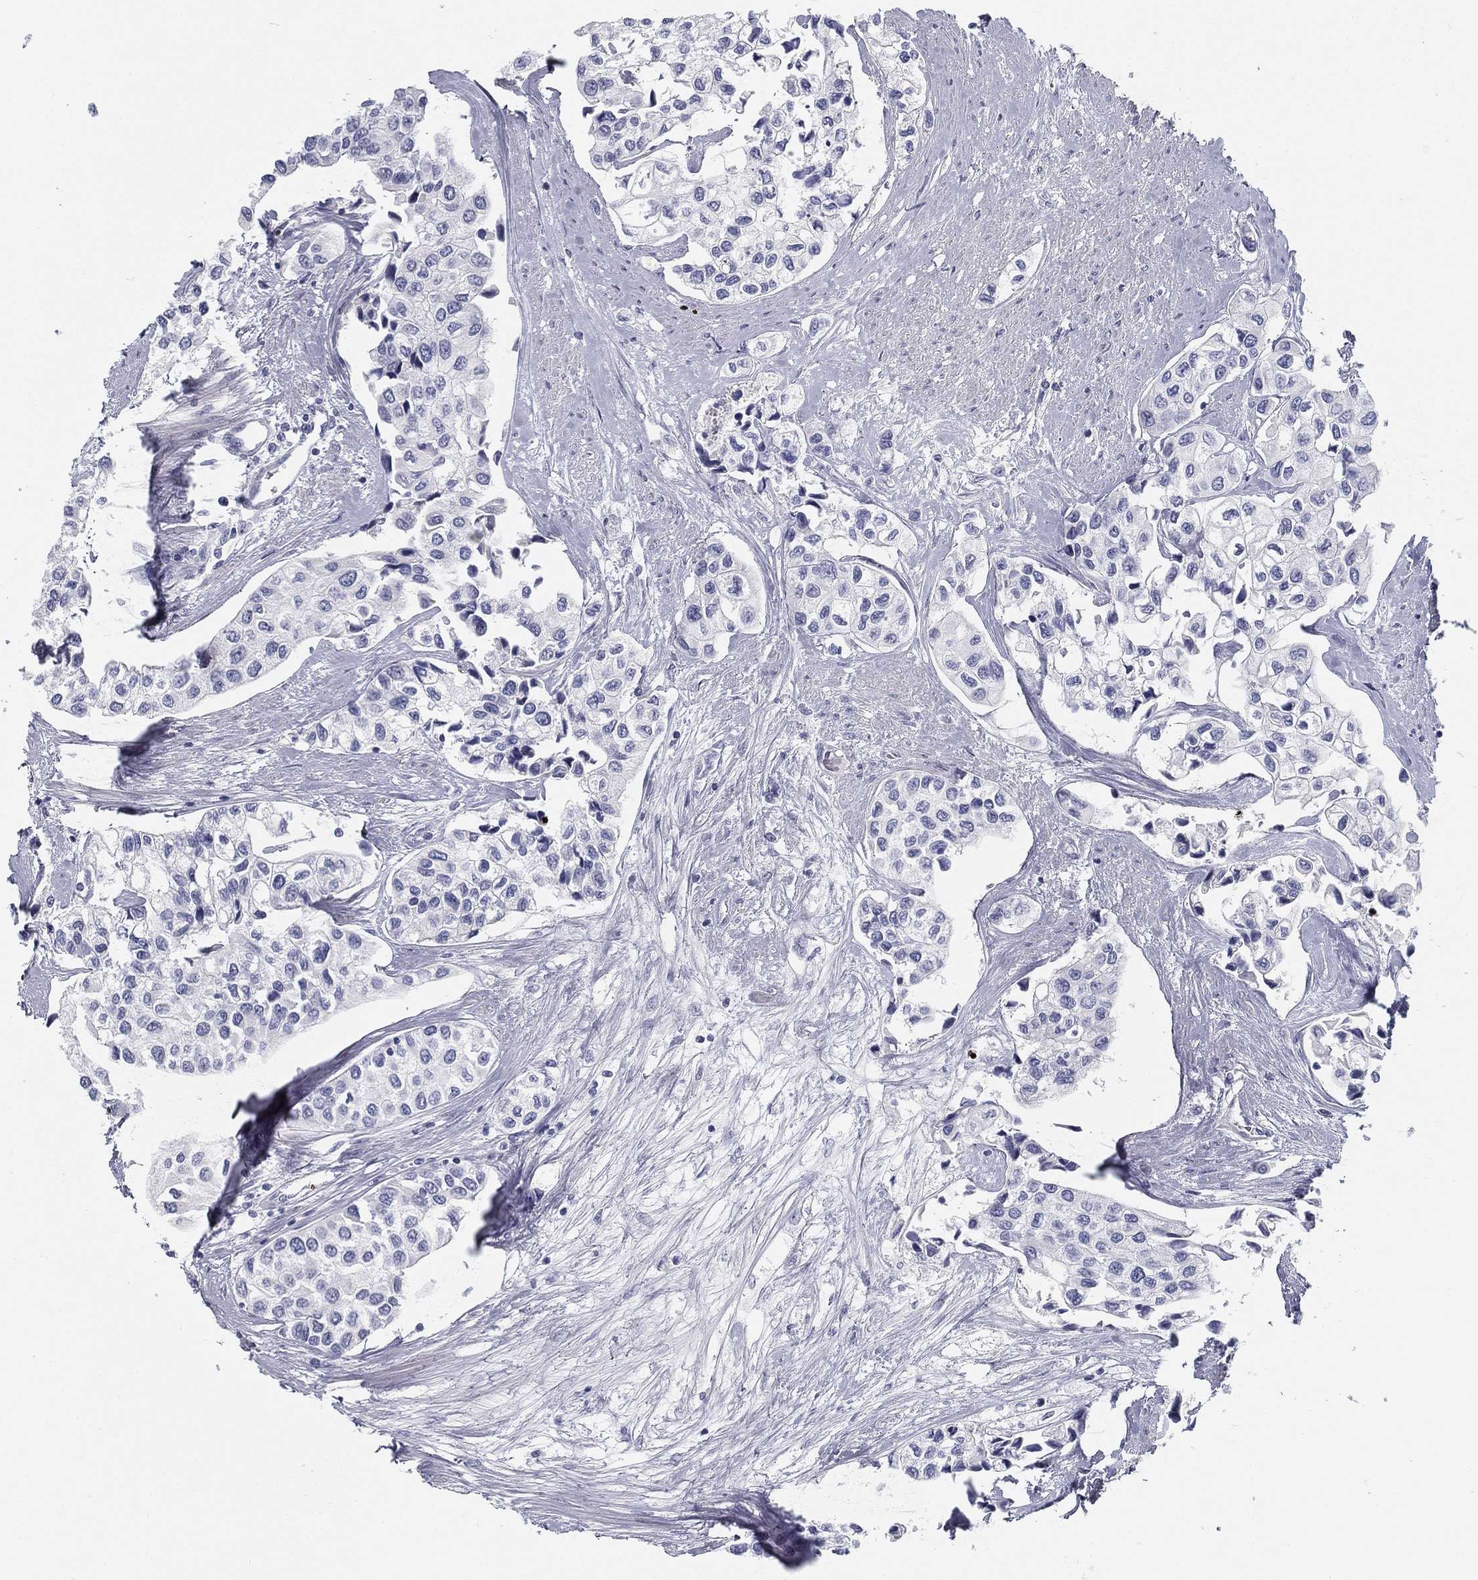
{"staining": {"intensity": "negative", "quantity": "none", "location": "none"}, "tissue": "urothelial cancer", "cell_type": "Tumor cells", "image_type": "cancer", "snomed": [{"axis": "morphology", "description": "Urothelial carcinoma, High grade"}, {"axis": "topography", "description": "Urinary bladder"}], "caption": "Human urothelial carcinoma (high-grade) stained for a protein using immunohistochemistry reveals no staining in tumor cells.", "gene": "SPPL2C", "patient": {"sex": "male", "age": 73}}